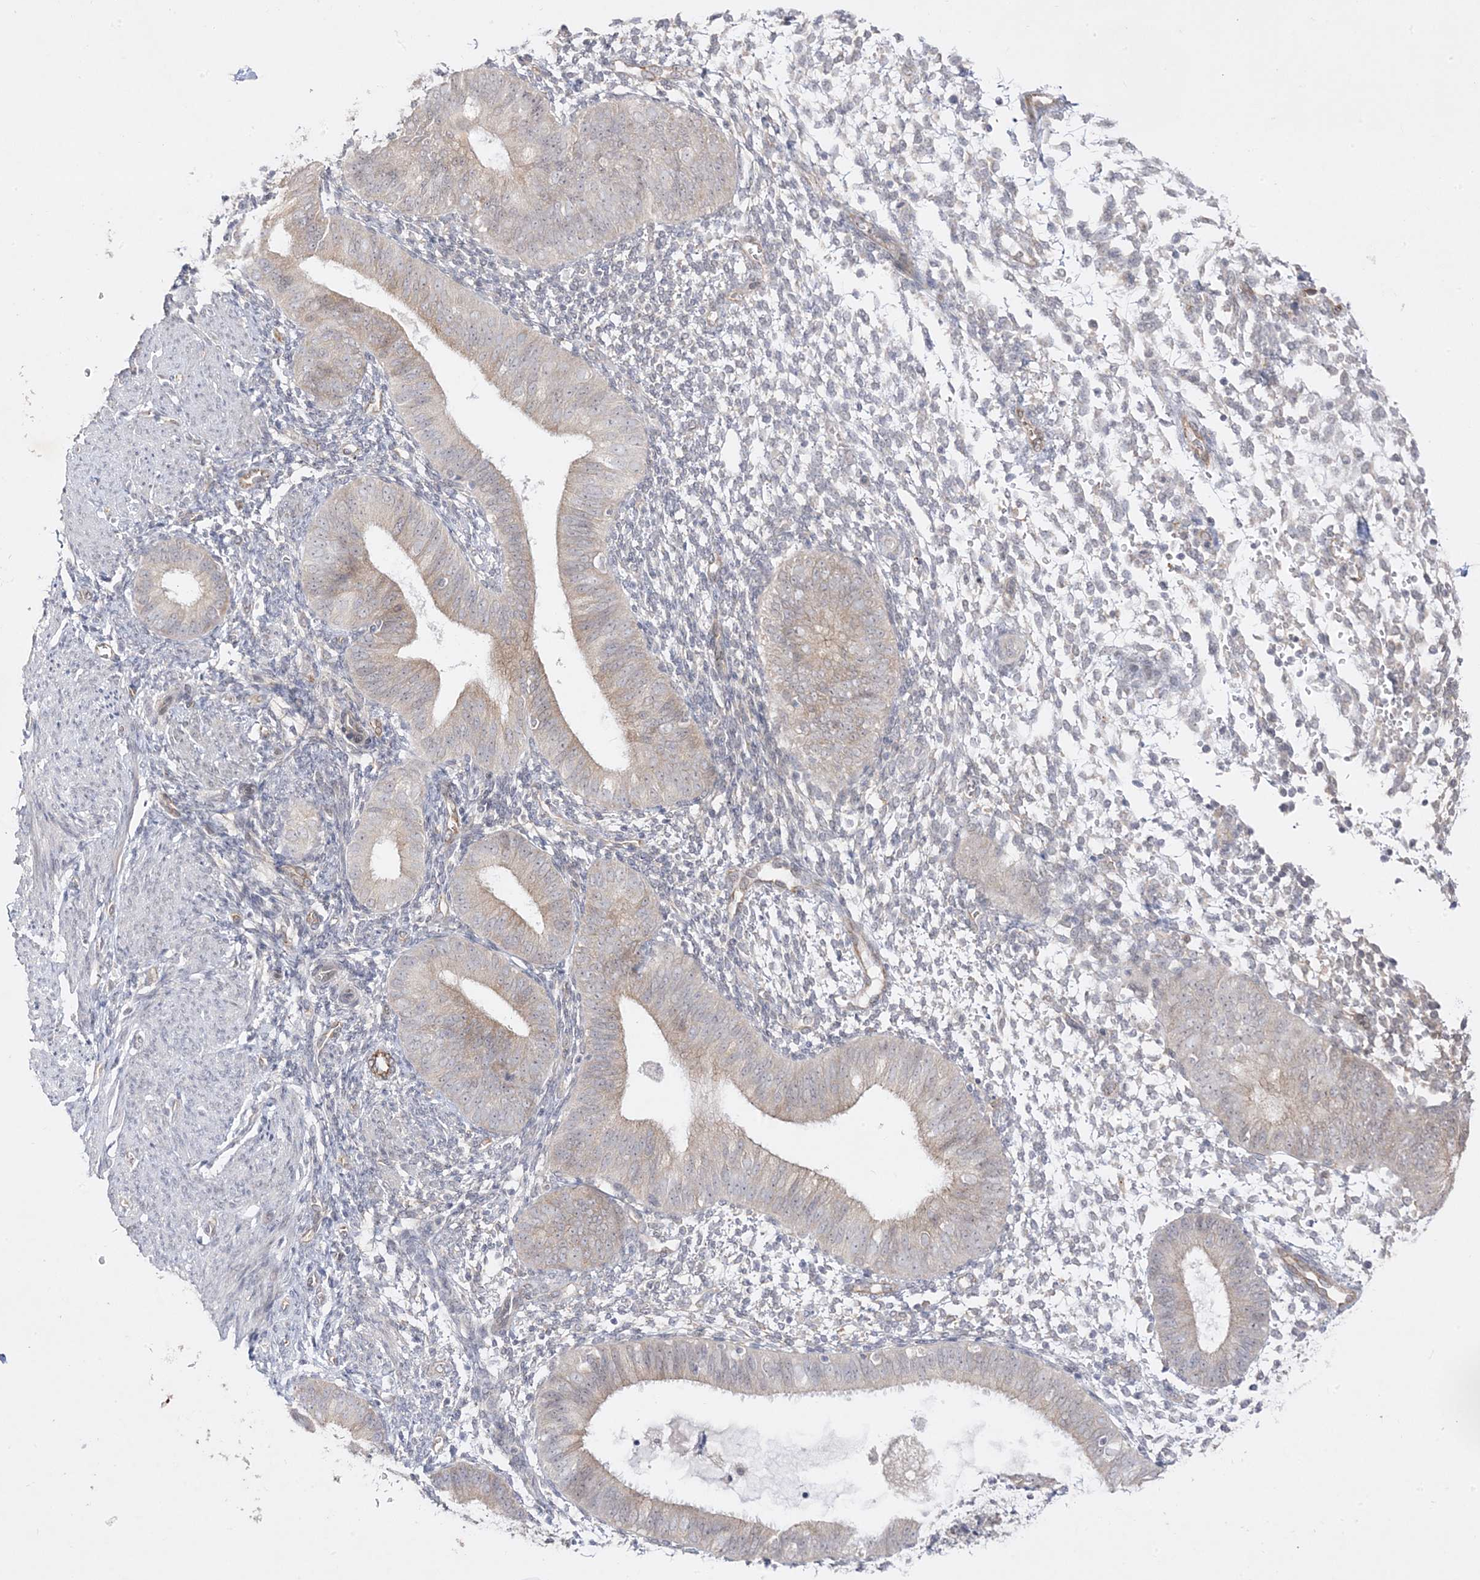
{"staining": {"intensity": "negative", "quantity": "none", "location": "none"}, "tissue": "endometrium", "cell_type": "Cells in endometrial stroma", "image_type": "normal", "snomed": [{"axis": "morphology", "description": "Normal tissue, NOS"}, {"axis": "topography", "description": "Uterus"}, {"axis": "topography", "description": "Endometrium"}], "caption": "The immunohistochemistry photomicrograph has no significant staining in cells in endometrial stroma of endometrium. (DAB immunohistochemistry (IHC) with hematoxylin counter stain).", "gene": "C2CD2", "patient": {"sex": "female", "age": 48}}